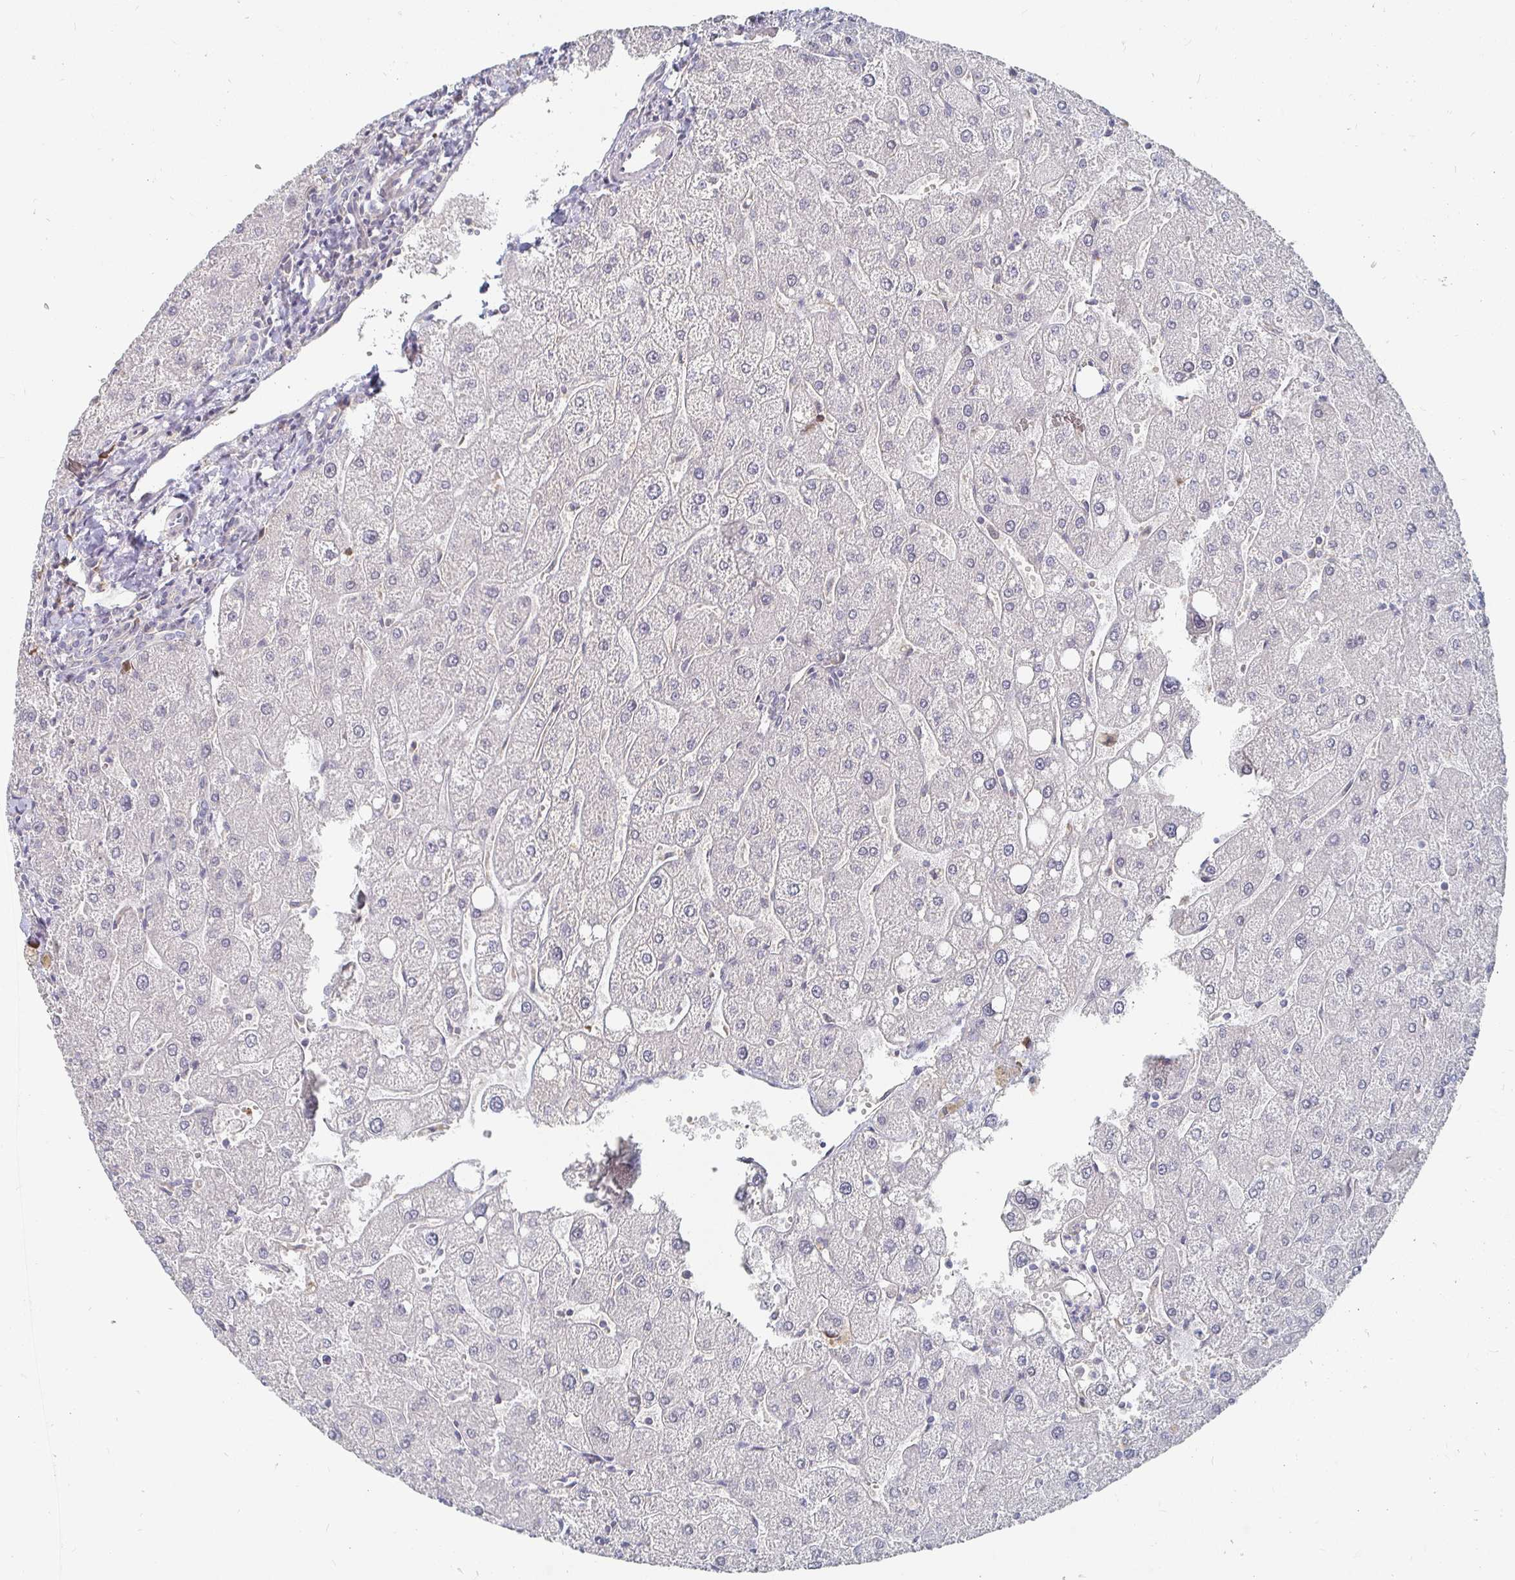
{"staining": {"intensity": "negative", "quantity": "none", "location": "none"}, "tissue": "liver", "cell_type": "Cholangiocytes", "image_type": "normal", "snomed": [{"axis": "morphology", "description": "Normal tissue, NOS"}, {"axis": "topography", "description": "Liver"}], "caption": "Cholangiocytes are negative for brown protein staining in normal liver. (DAB (3,3'-diaminobenzidine) IHC visualized using brightfield microscopy, high magnification).", "gene": "MEIS1", "patient": {"sex": "male", "age": 67}}